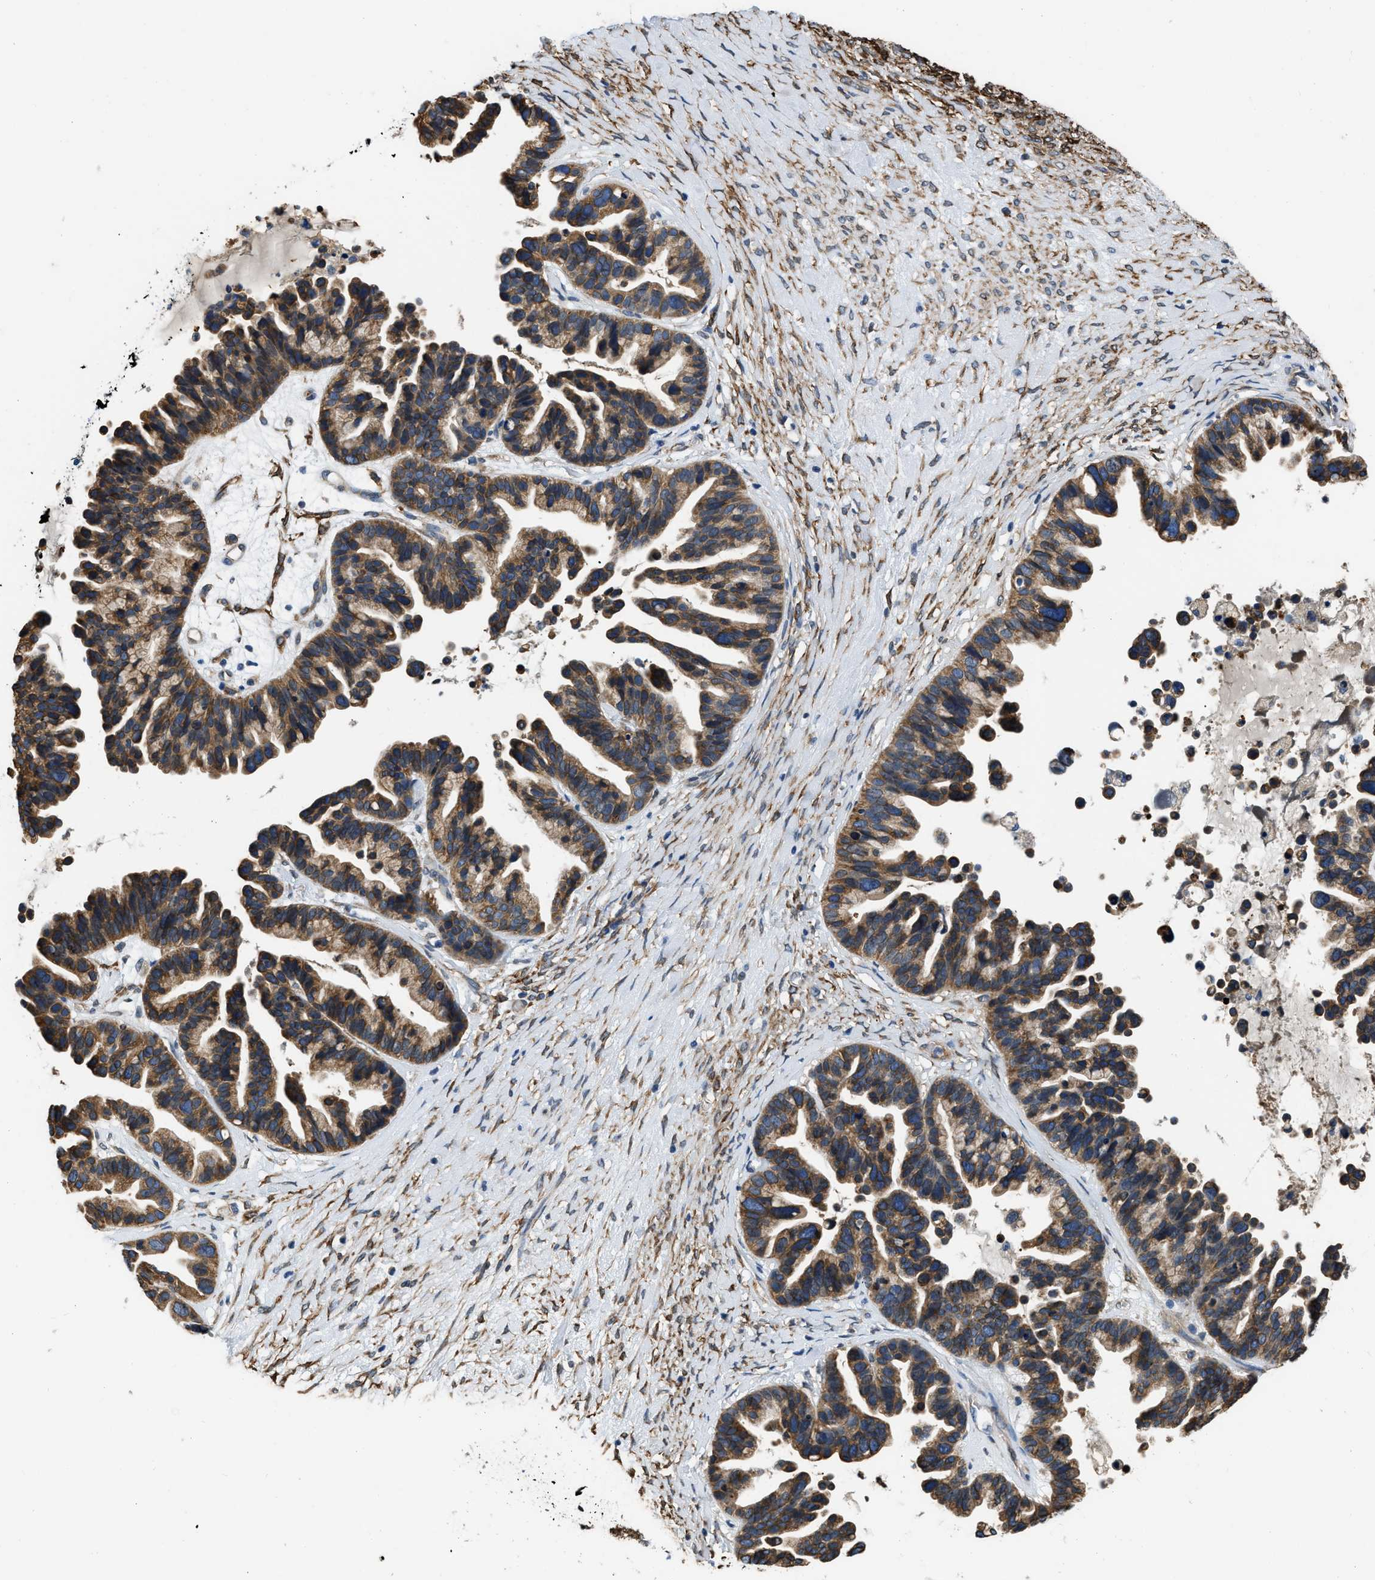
{"staining": {"intensity": "strong", "quantity": ">75%", "location": "cytoplasmic/membranous"}, "tissue": "ovarian cancer", "cell_type": "Tumor cells", "image_type": "cancer", "snomed": [{"axis": "morphology", "description": "Cystadenocarcinoma, serous, NOS"}, {"axis": "topography", "description": "Ovary"}], "caption": "Ovarian cancer was stained to show a protein in brown. There is high levels of strong cytoplasmic/membranous staining in about >75% of tumor cells. The protein is stained brown, and the nuclei are stained in blue (DAB IHC with brightfield microscopy, high magnification).", "gene": "ARL6IP5", "patient": {"sex": "female", "age": 56}}